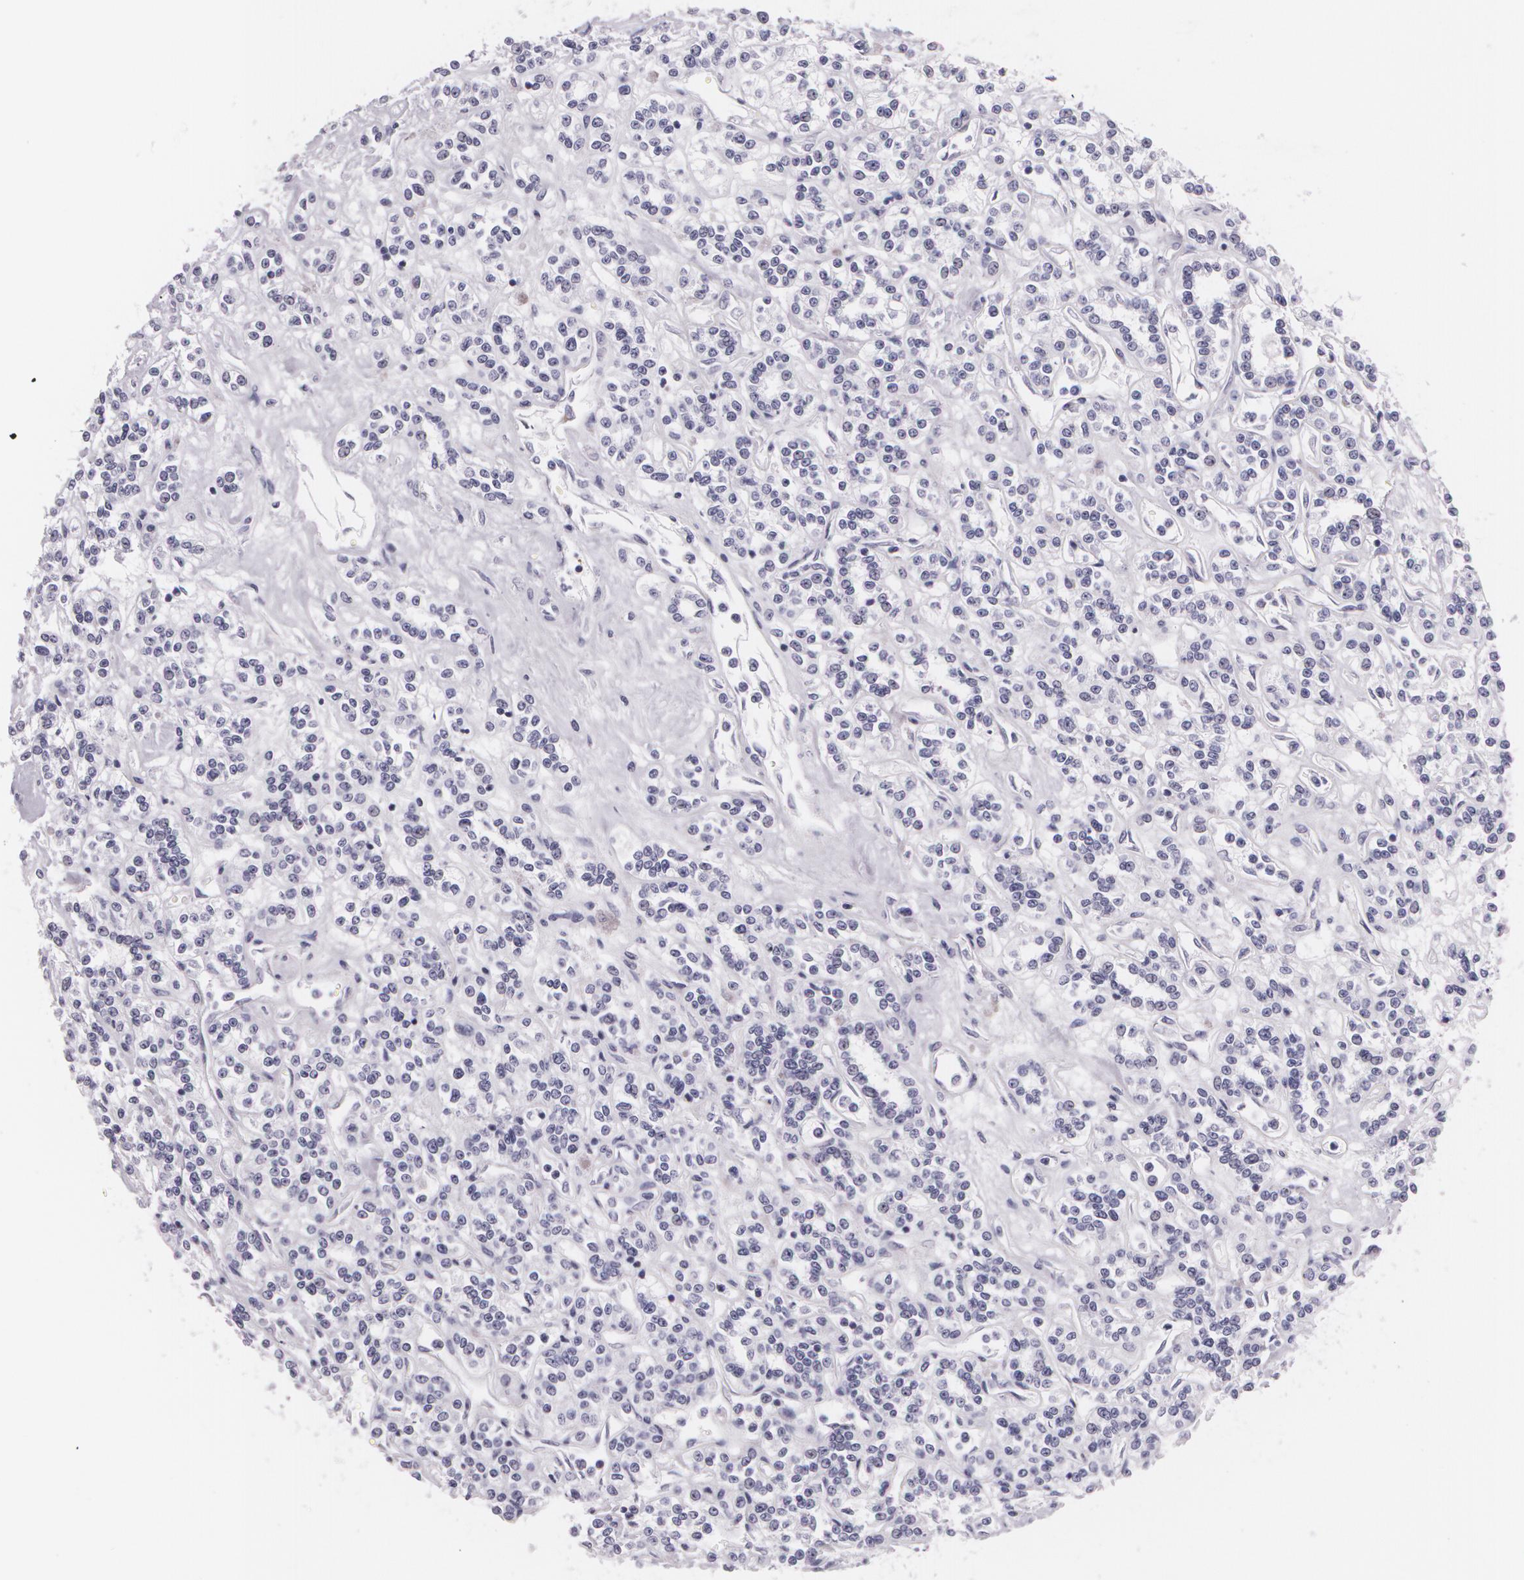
{"staining": {"intensity": "negative", "quantity": "none", "location": "none"}, "tissue": "renal cancer", "cell_type": "Tumor cells", "image_type": "cancer", "snomed": [{"axis": "morphology", "description": "Adenocarcinoma, NOS"}, {"axis": "topography", "description": "Kidney"}], "caption": "Protein analysis of adenocarcinoma (renal) displays no significant staining in tumor cells.", "gene": "DLG4", "patient": {"sex": "female", "age": 76}}